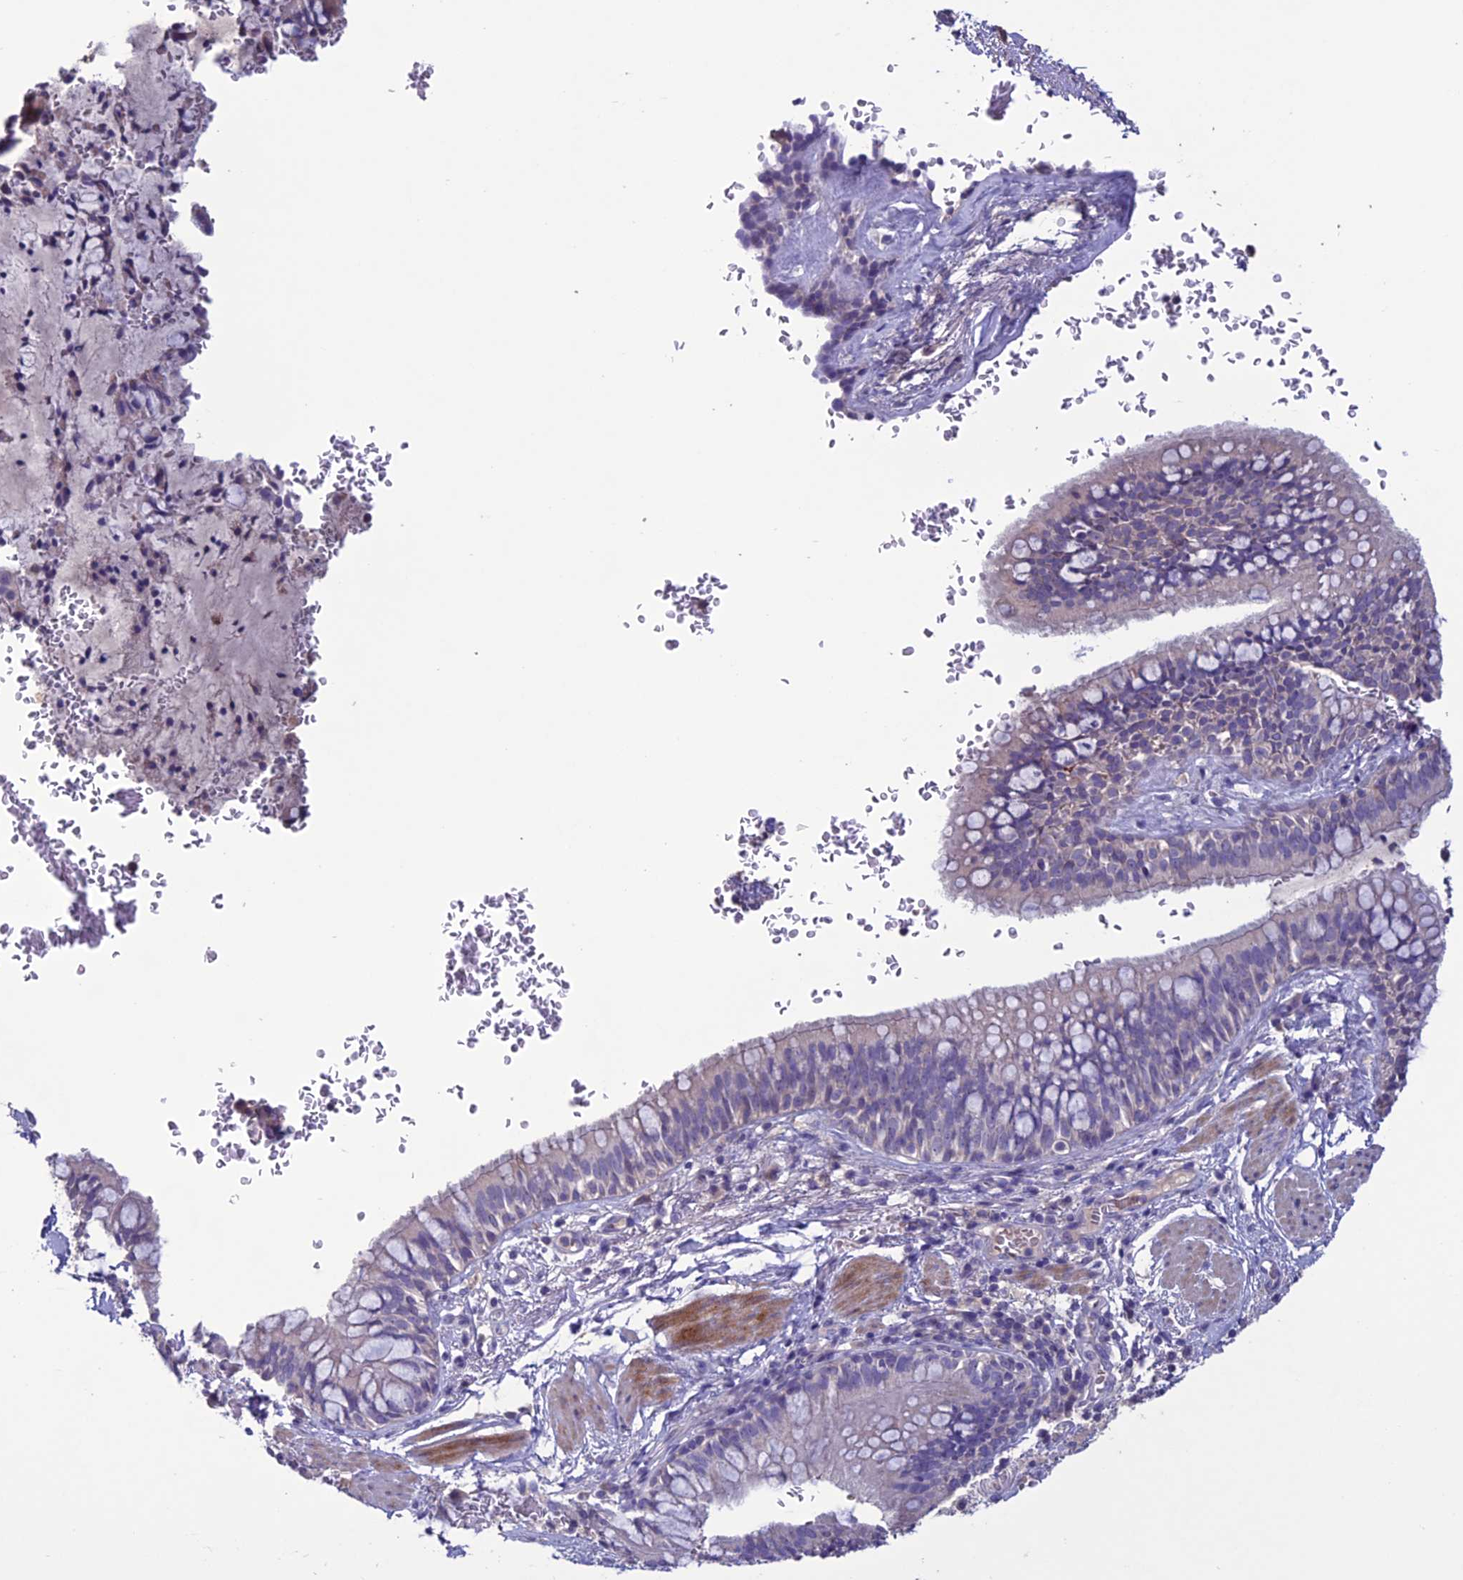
{"staining": {"intensity": "negative", "quantity": "none", "location": "none"}, "tissue": "bronchus", "cell_type": "Respiratory epithelial cells", "image_type": "normal", "snomed": [{"axis": "morphology", "description": "Normal tissue, NOS"}, {"axis": "topography", "description": "Cartilage tissue"}, {"axis": "topography", "description": "Bronchus"}], "caption": "This is a photomicrograph of immunohistochemistry (IHC) staining of normal bronchus, which shows no expression in respiratory epithelial cells. (DAB IHC, high magnification).", "gene": "C2orf76", "patient": {"sex": "female", "age": 36}}